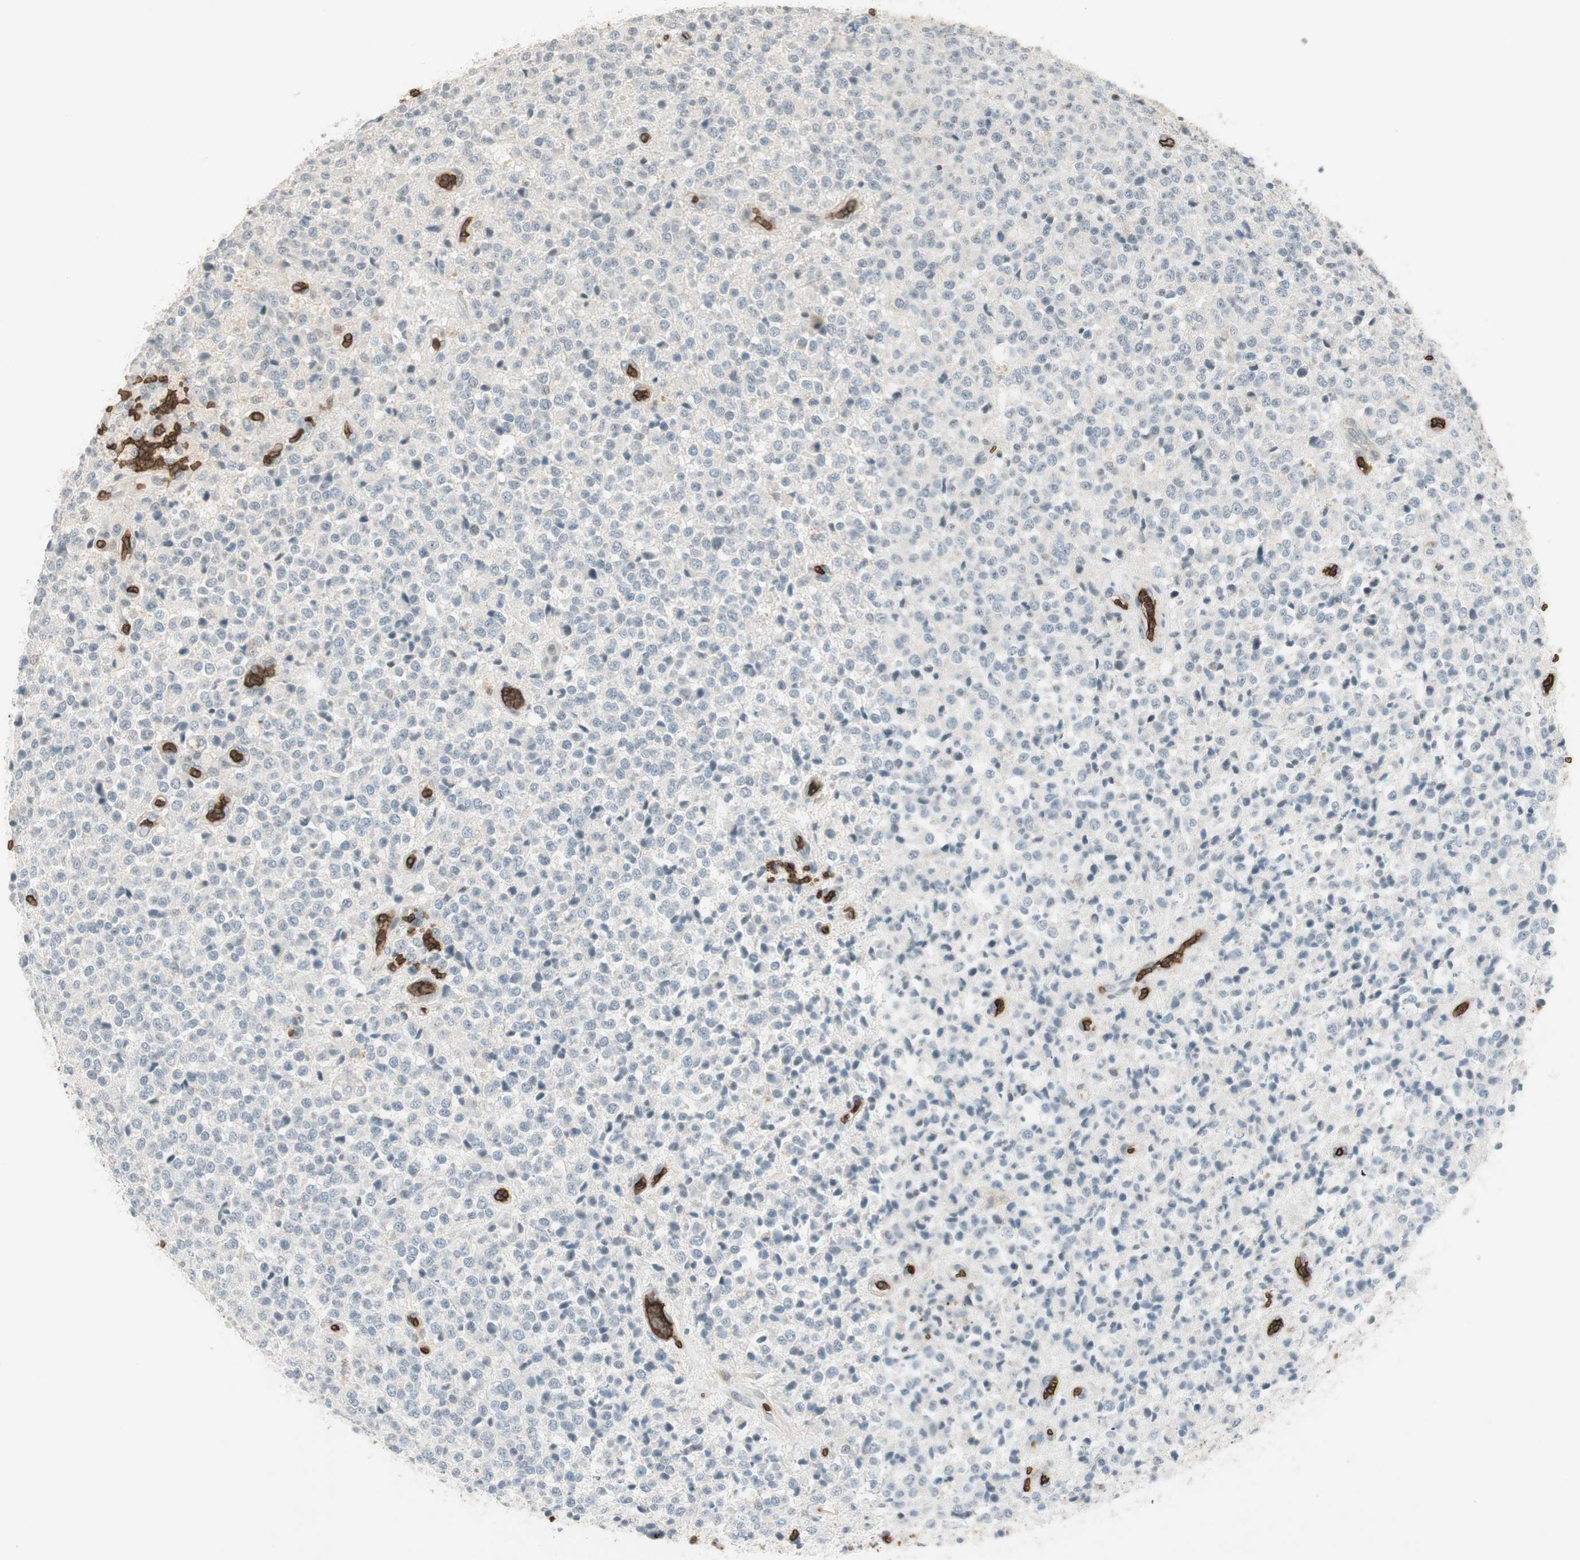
{"staining": {"intensity": "negative", "quantity": "none", "location": "none"}, "tissue": "glioma", "cell_type": "Tumor cells", "image_type": "cancer", "snomed": [{"axis": "morphology", "description": "Glioma, malignant, High grade"}, {"axis": "topography", "description": "pancreas cauda"}], "caption": "Immunohistochemical staining of human glioma reveals no significant positivity in tumor cells.", "gene": "MAP4K1", "patient": {"sex": "male", "age": 60}}